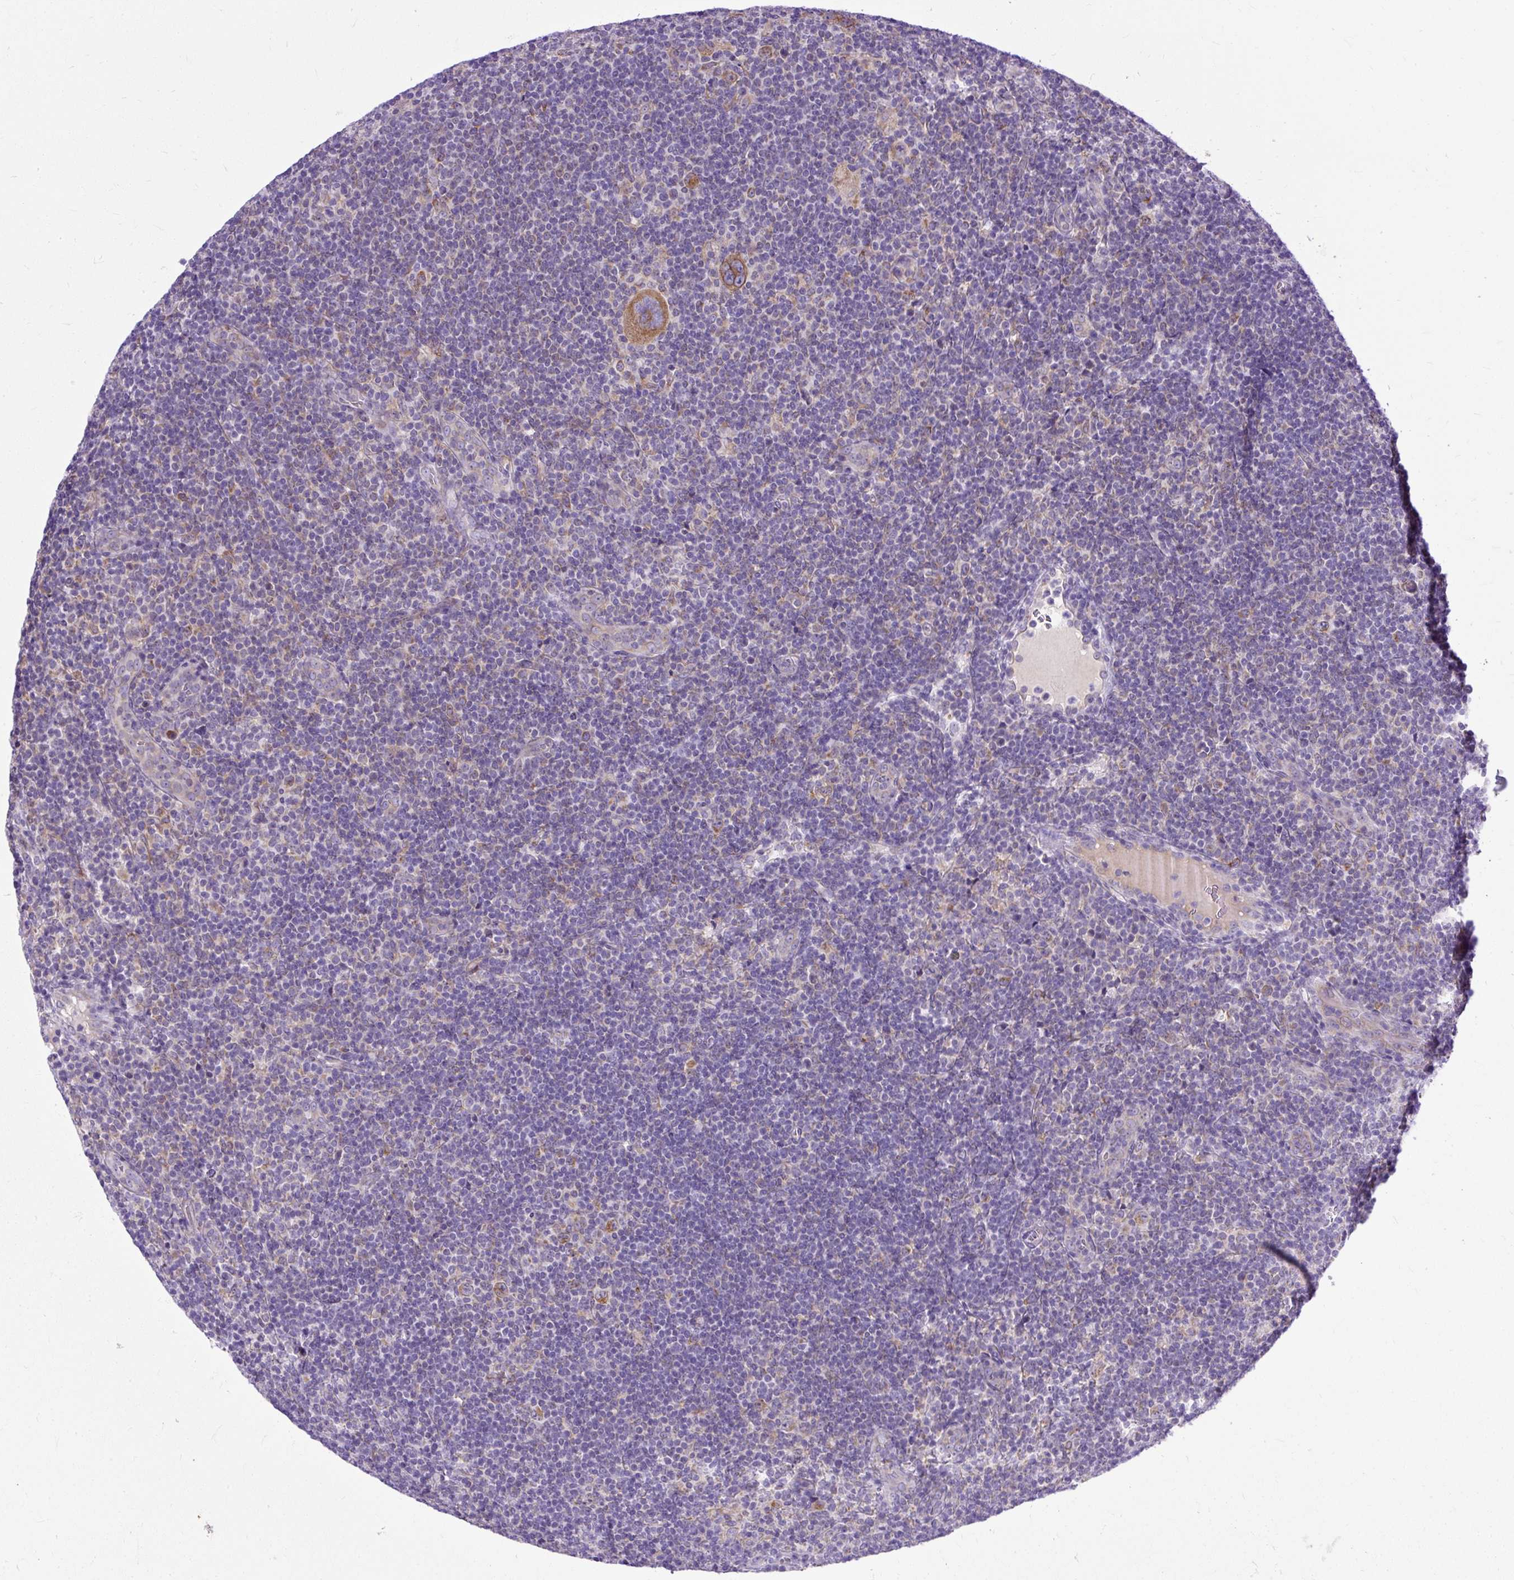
{"staining": {"intensity": "moderate", "quantity": "25%-75%", "location": "cytoplasmic/membranous"}, "tissue": "lymphoma", "cell_type": "Tumor cells", "image_type": "cancer", "snomed": [{"axis": "morphology", "description": "Hodgkin's disease, NOS"}, {"axis": "topography", "description": "Lymph node"}], "caption": "This histopathology image exhibits IHC staining of human Hodgkin's disease, with medium moderate cytoplasmic/membranous staining in approximately 25%-75% of tumor cells.", "gene": "AMFR", "patient": {"sex": "female", "age": 57}}